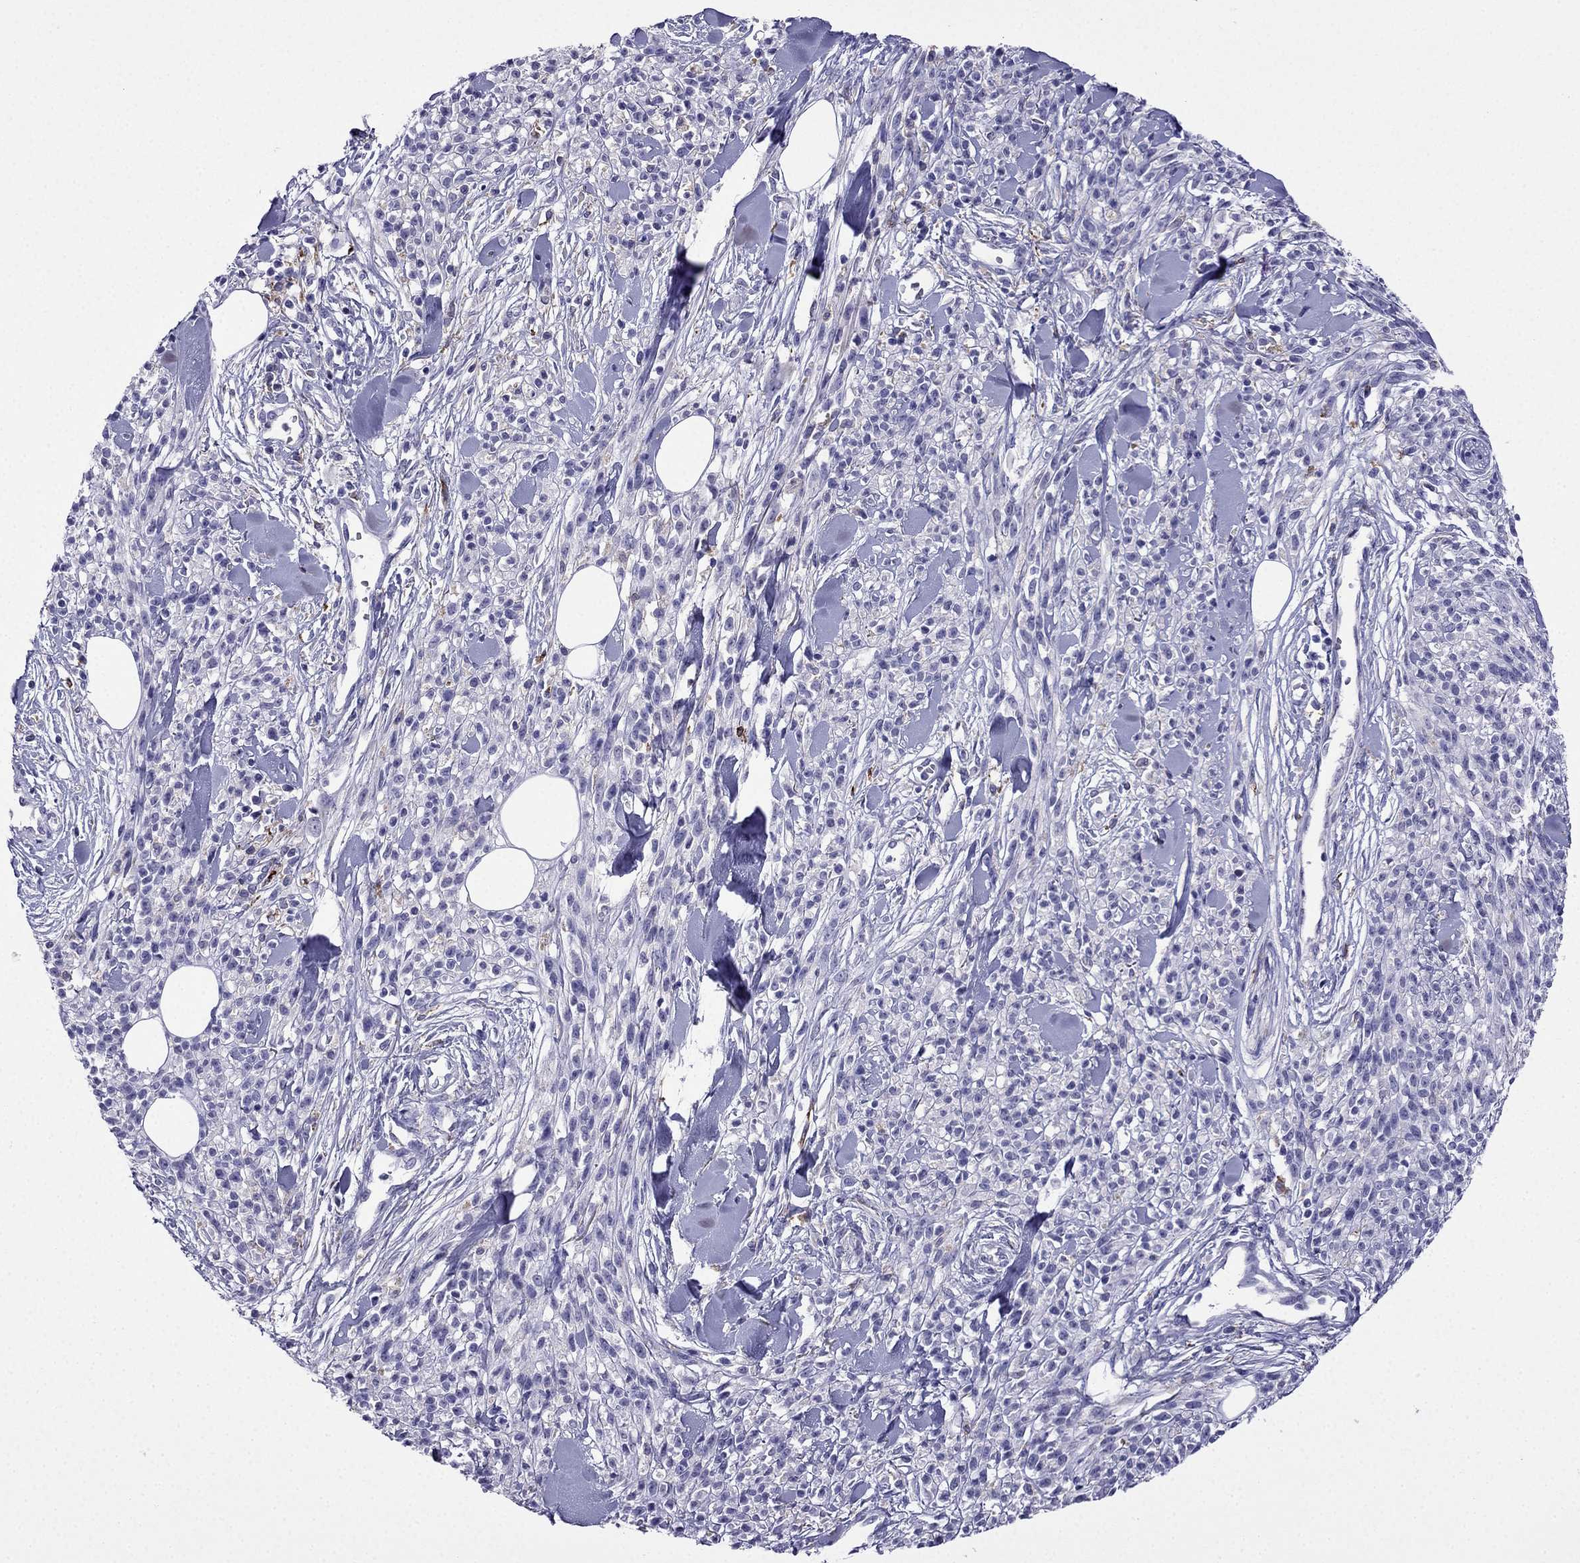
{"staining": {"intensity": "negative", "quantity": "none", "location": "none"}, "tissue": "melanoma", "cell_type": "Tumor cells", "image_type": "cancer", "snomed": [{"axis": "morphology", "description": "Malignant melanoma, NOS"}, {"axis": "topography", "description": "Skin"}, {"axis": "topography", "description": "Skin of trunk"}], "caption": "A photomicrograph of melanoma stained for a protein exhibits no brown staining in tumor cells.", "gene": "TSSK4", "patient": {"sex": "male", "age": 74}}